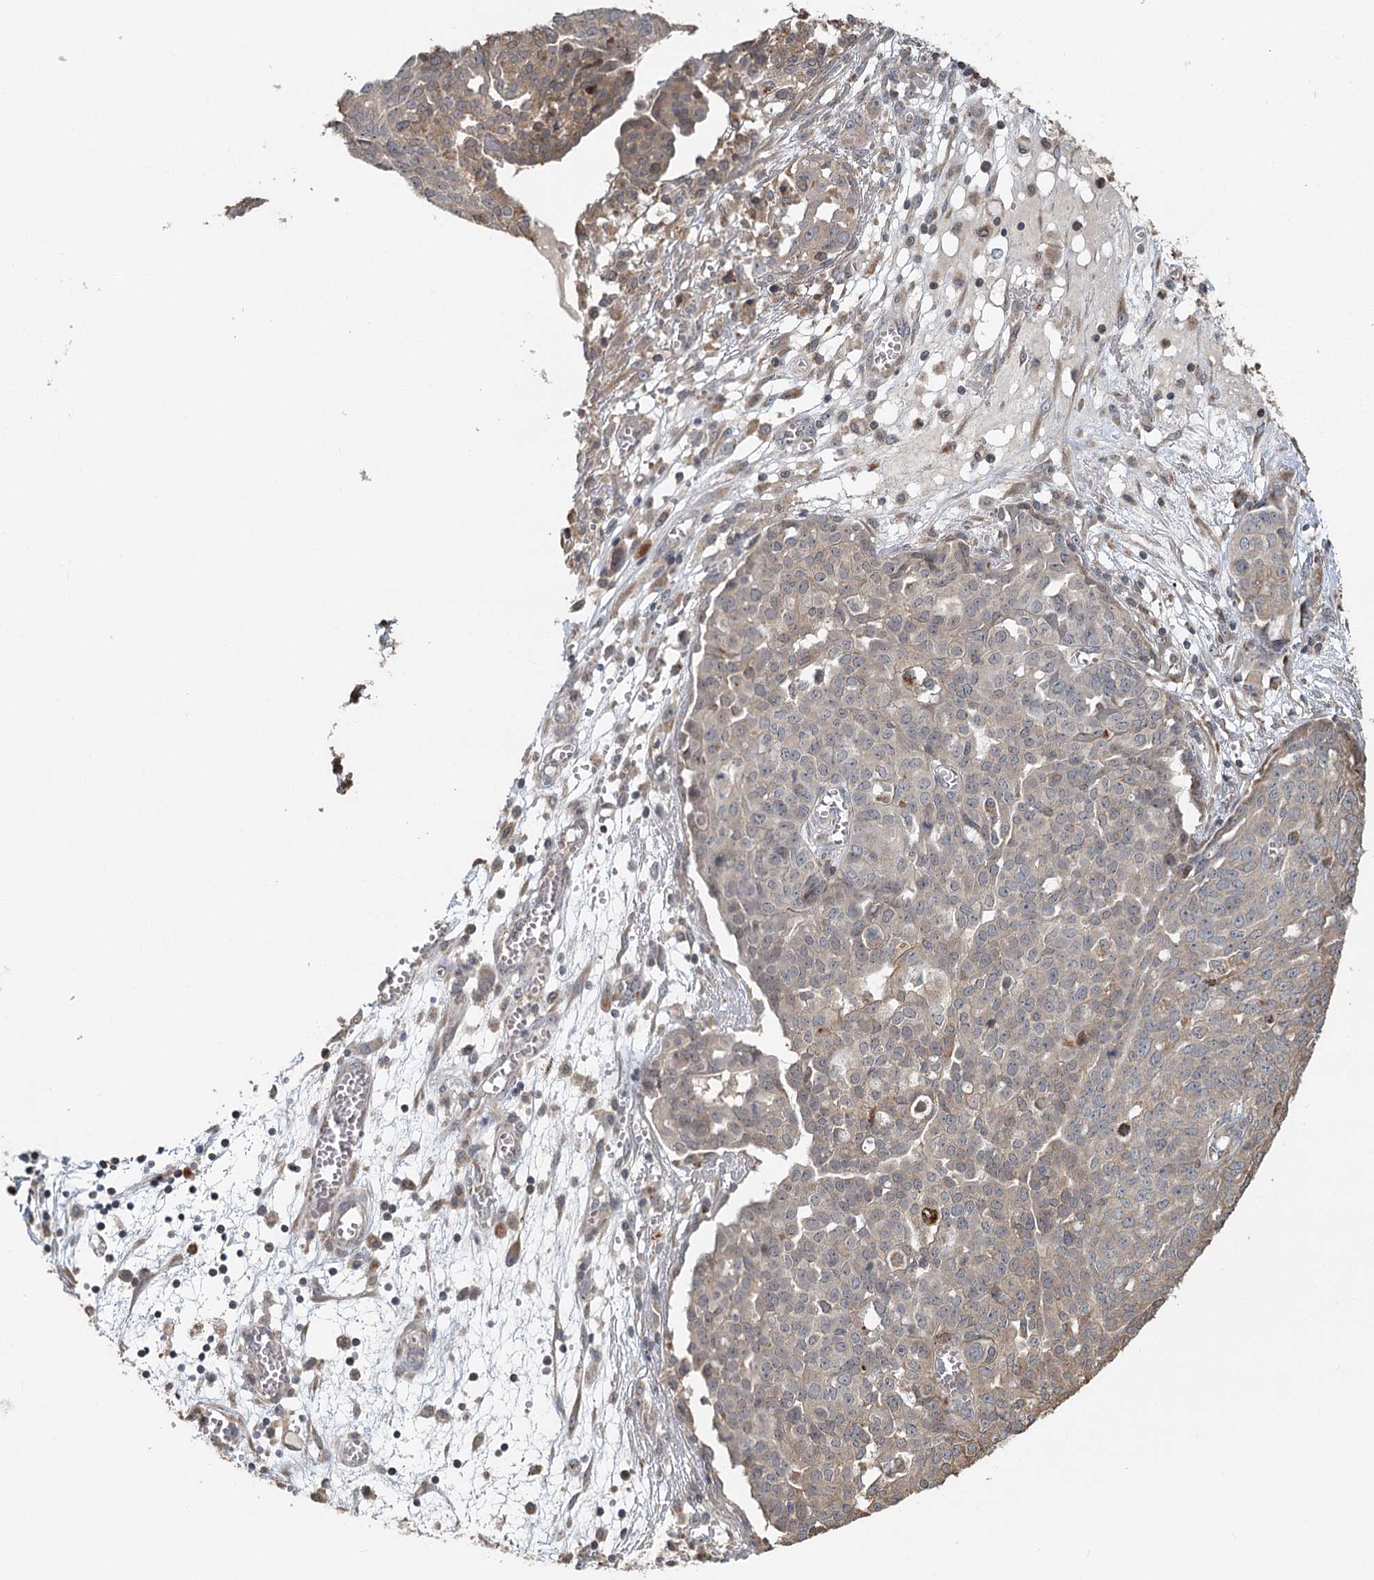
{"staining": {"intensity": "negative", "quantity": "none", "location": "none"}, "tissue": "ovarian cancer", "cell_type": "Tumor cells", "image_type": "cancer", "snomed": [{"axis": "morphology", "description": "Cystadenocarcinoma, serous, NOS"}, {"axis": "topography", "description": "Soft tissue"}, {"axis": "topography", "description": "Ovary"}], "caption": "An immunohistochemistry micrograph of ovarian serous cystadenocarcinoma is shown. There is no staining in tumor cells of ovarian serous cystadenocarcinoma.", "gene": "RNF111", "patient": {"sex": "female", "age": 57}}